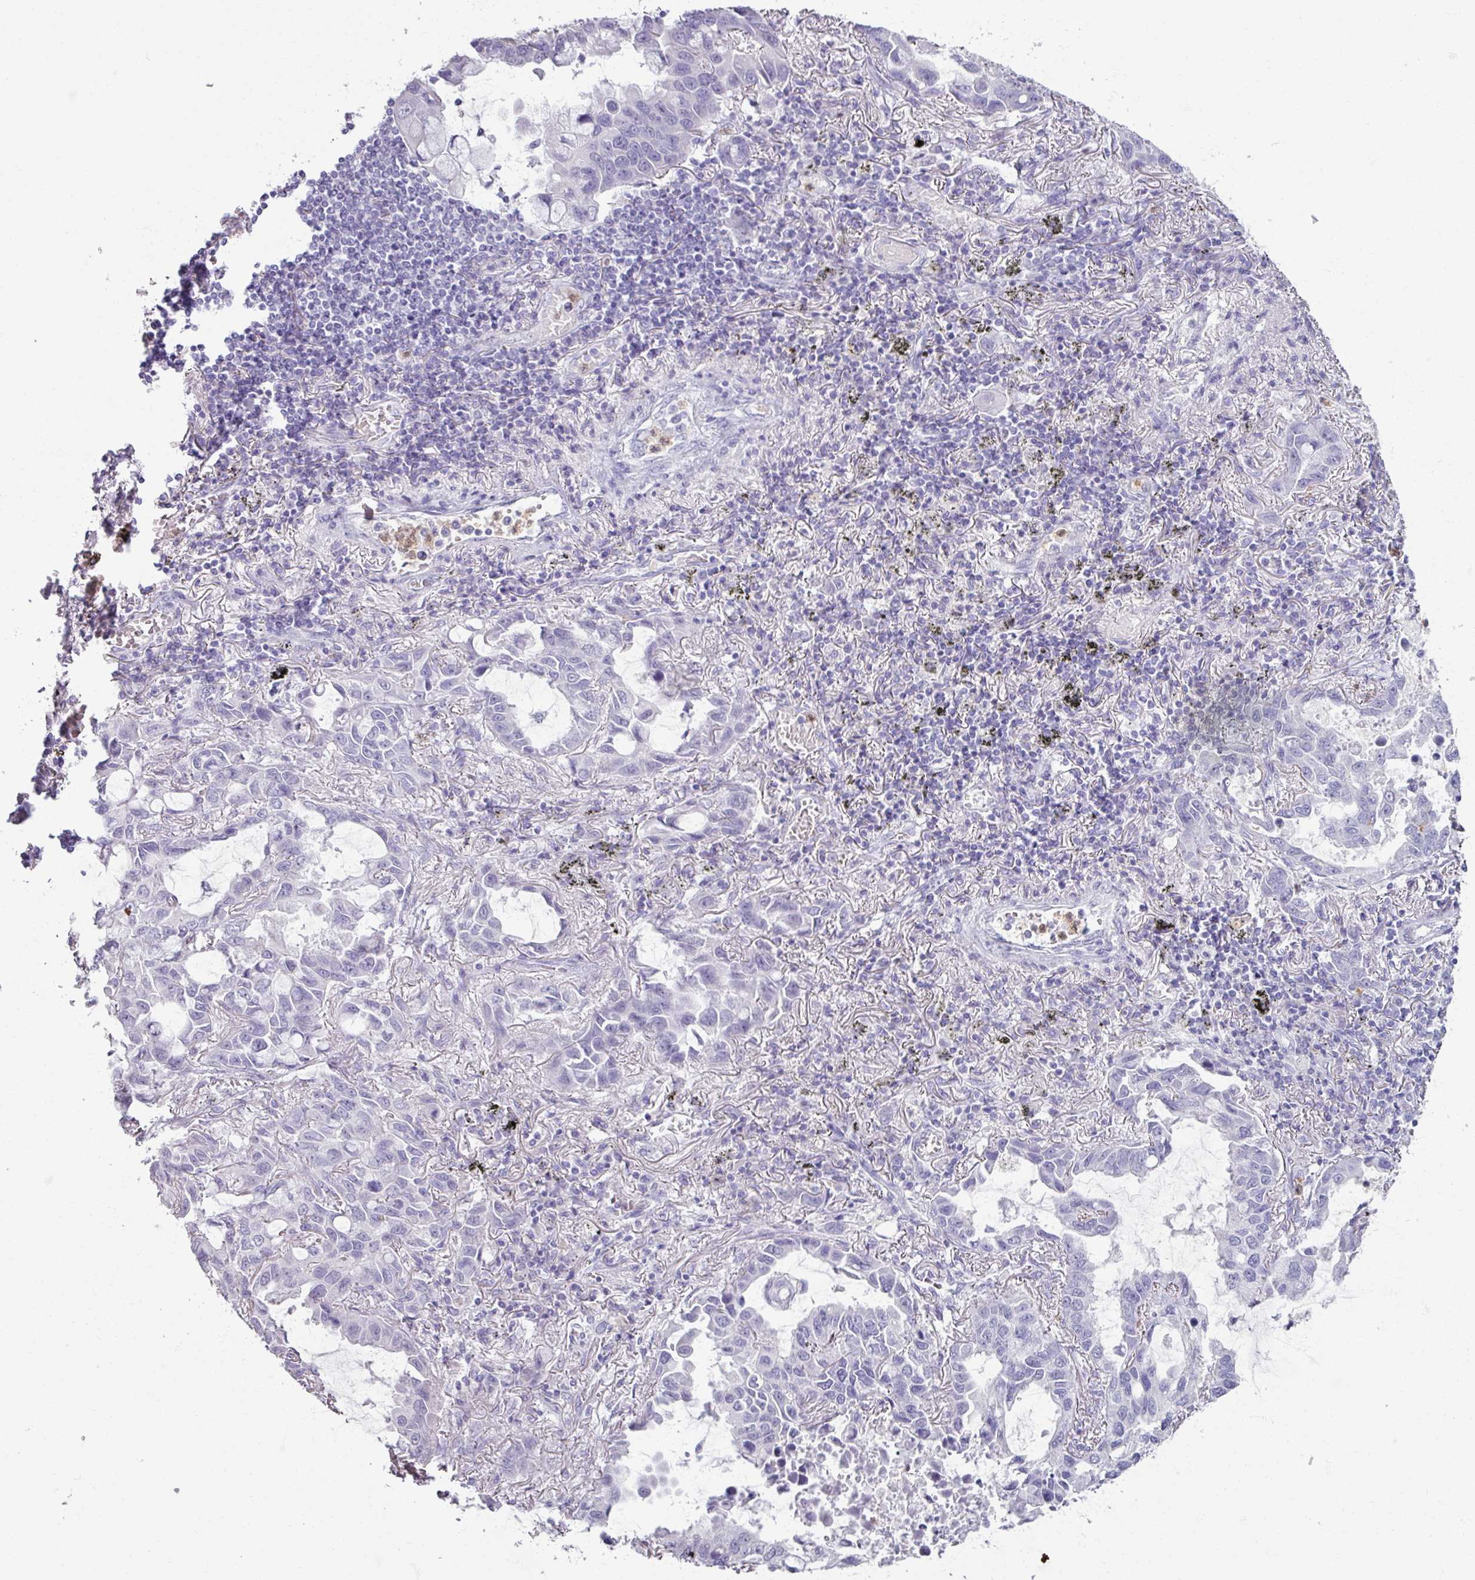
{"staining": {"intensity": "negative", "quantity": "none", "location": "none"}, "tissue": "lung cancer", "cell_type": "Tumor cells", "image_type": "cancer", "snomed": [{"axis": "morphology", "description": "Adenocarcinoma, NOS"}, {"axis": "topography", "description": "Lung"}], "caption": "Protein analysis of adenocarcinoma (lung) exhibits no significant staining in tumor cells.", "gene": "ARG1", "patient": {"sex": "male", "age": 64}}